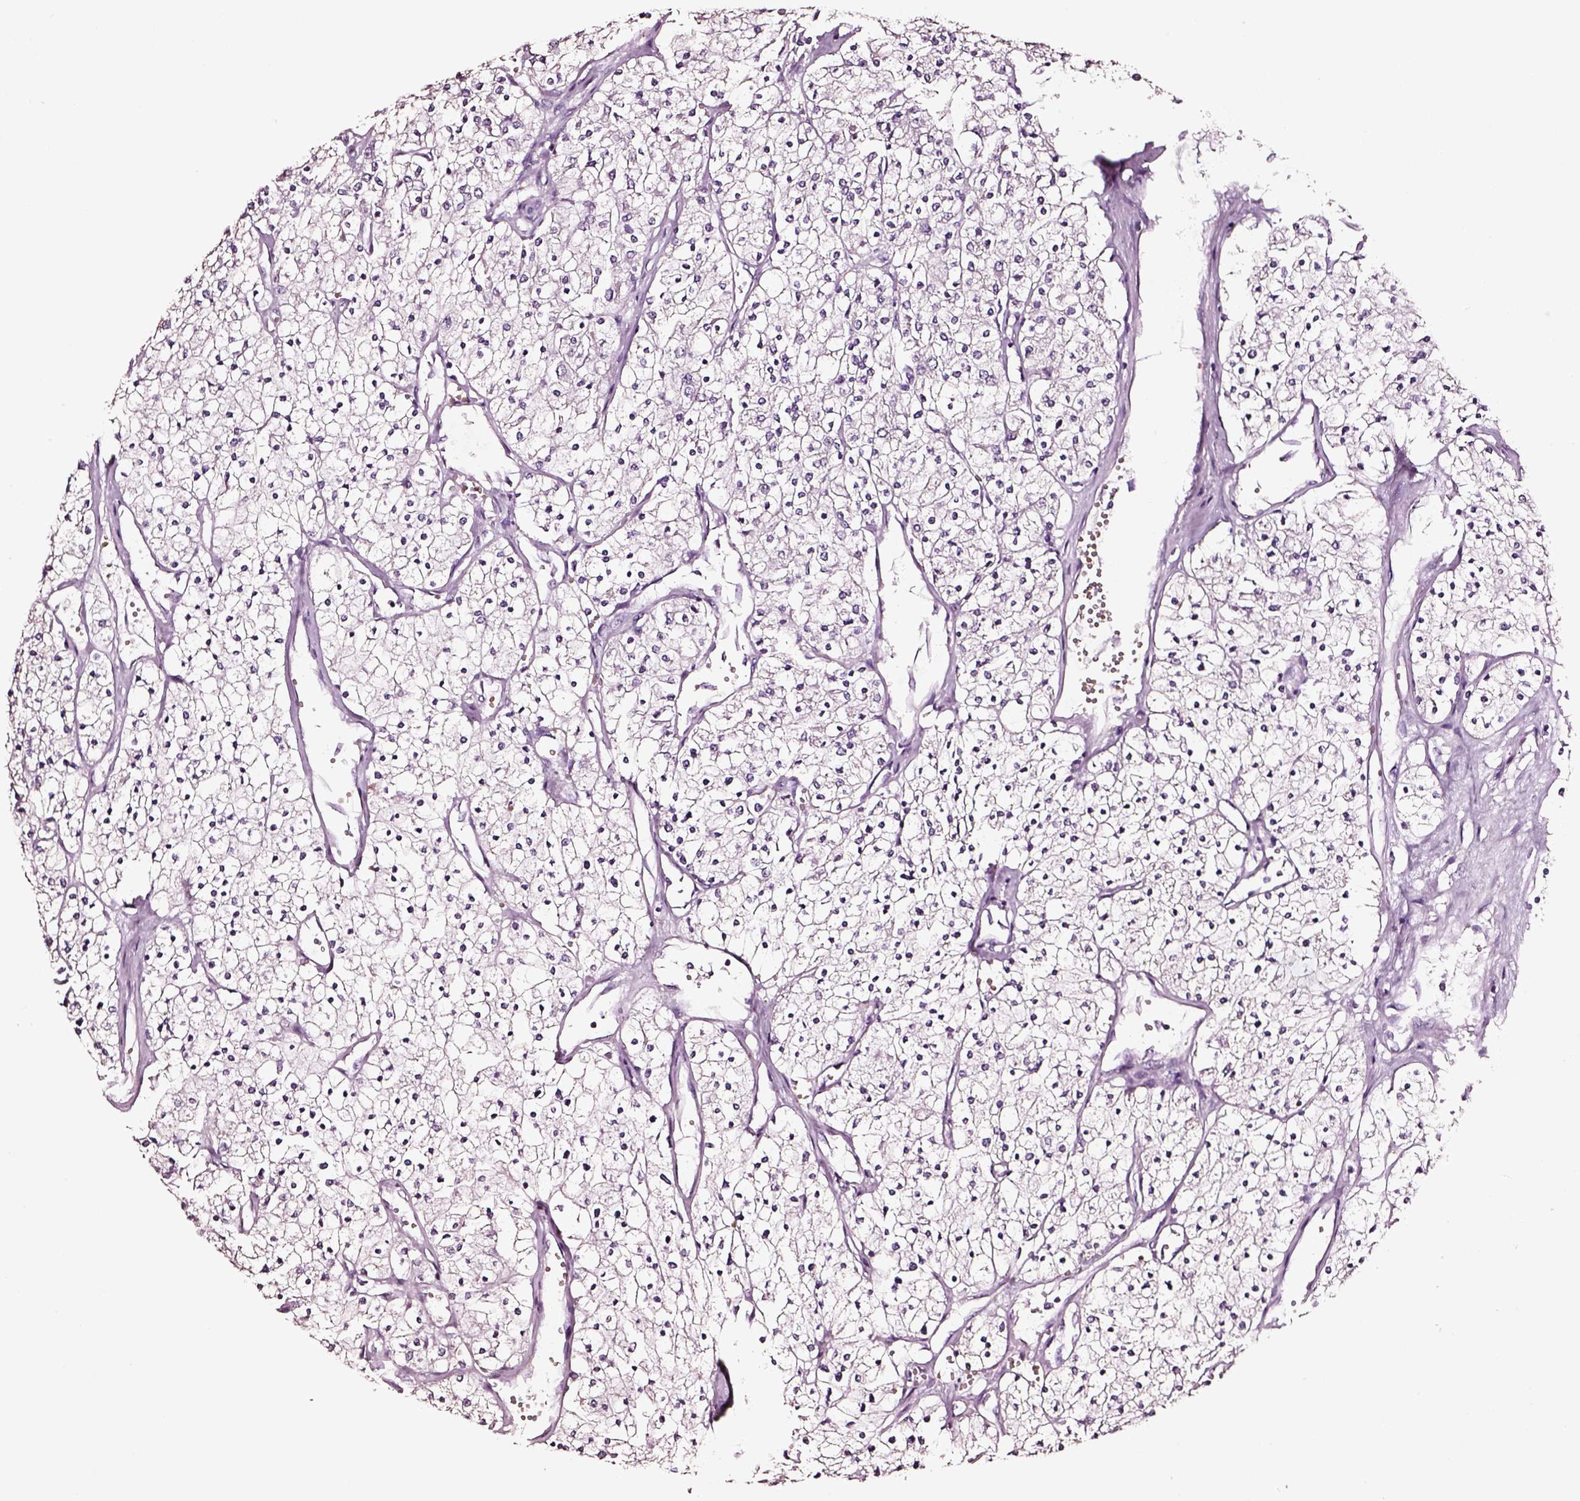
{"staining": {"intensity": "negative", "quantity": "none", "location": "none"}, "tissue": "renal cancer", "cell_type": "Tumor cells", "image_type": "cancer", "snomed": [{"axis": "morphology", "description": "Adenocarcinoma, NOS"}, {"axis": "topography", "description": "Kidney"}], "caption": "IHC image of neoplastic tissue: renal adenocarcinoma stained with DAB demonstrates no significant protein expression in tumor cells. (DAB immunohistochemistry (IHC), high magnification).", "gene": "AADAT", "patient": {"sex": "male", "age": 80}}